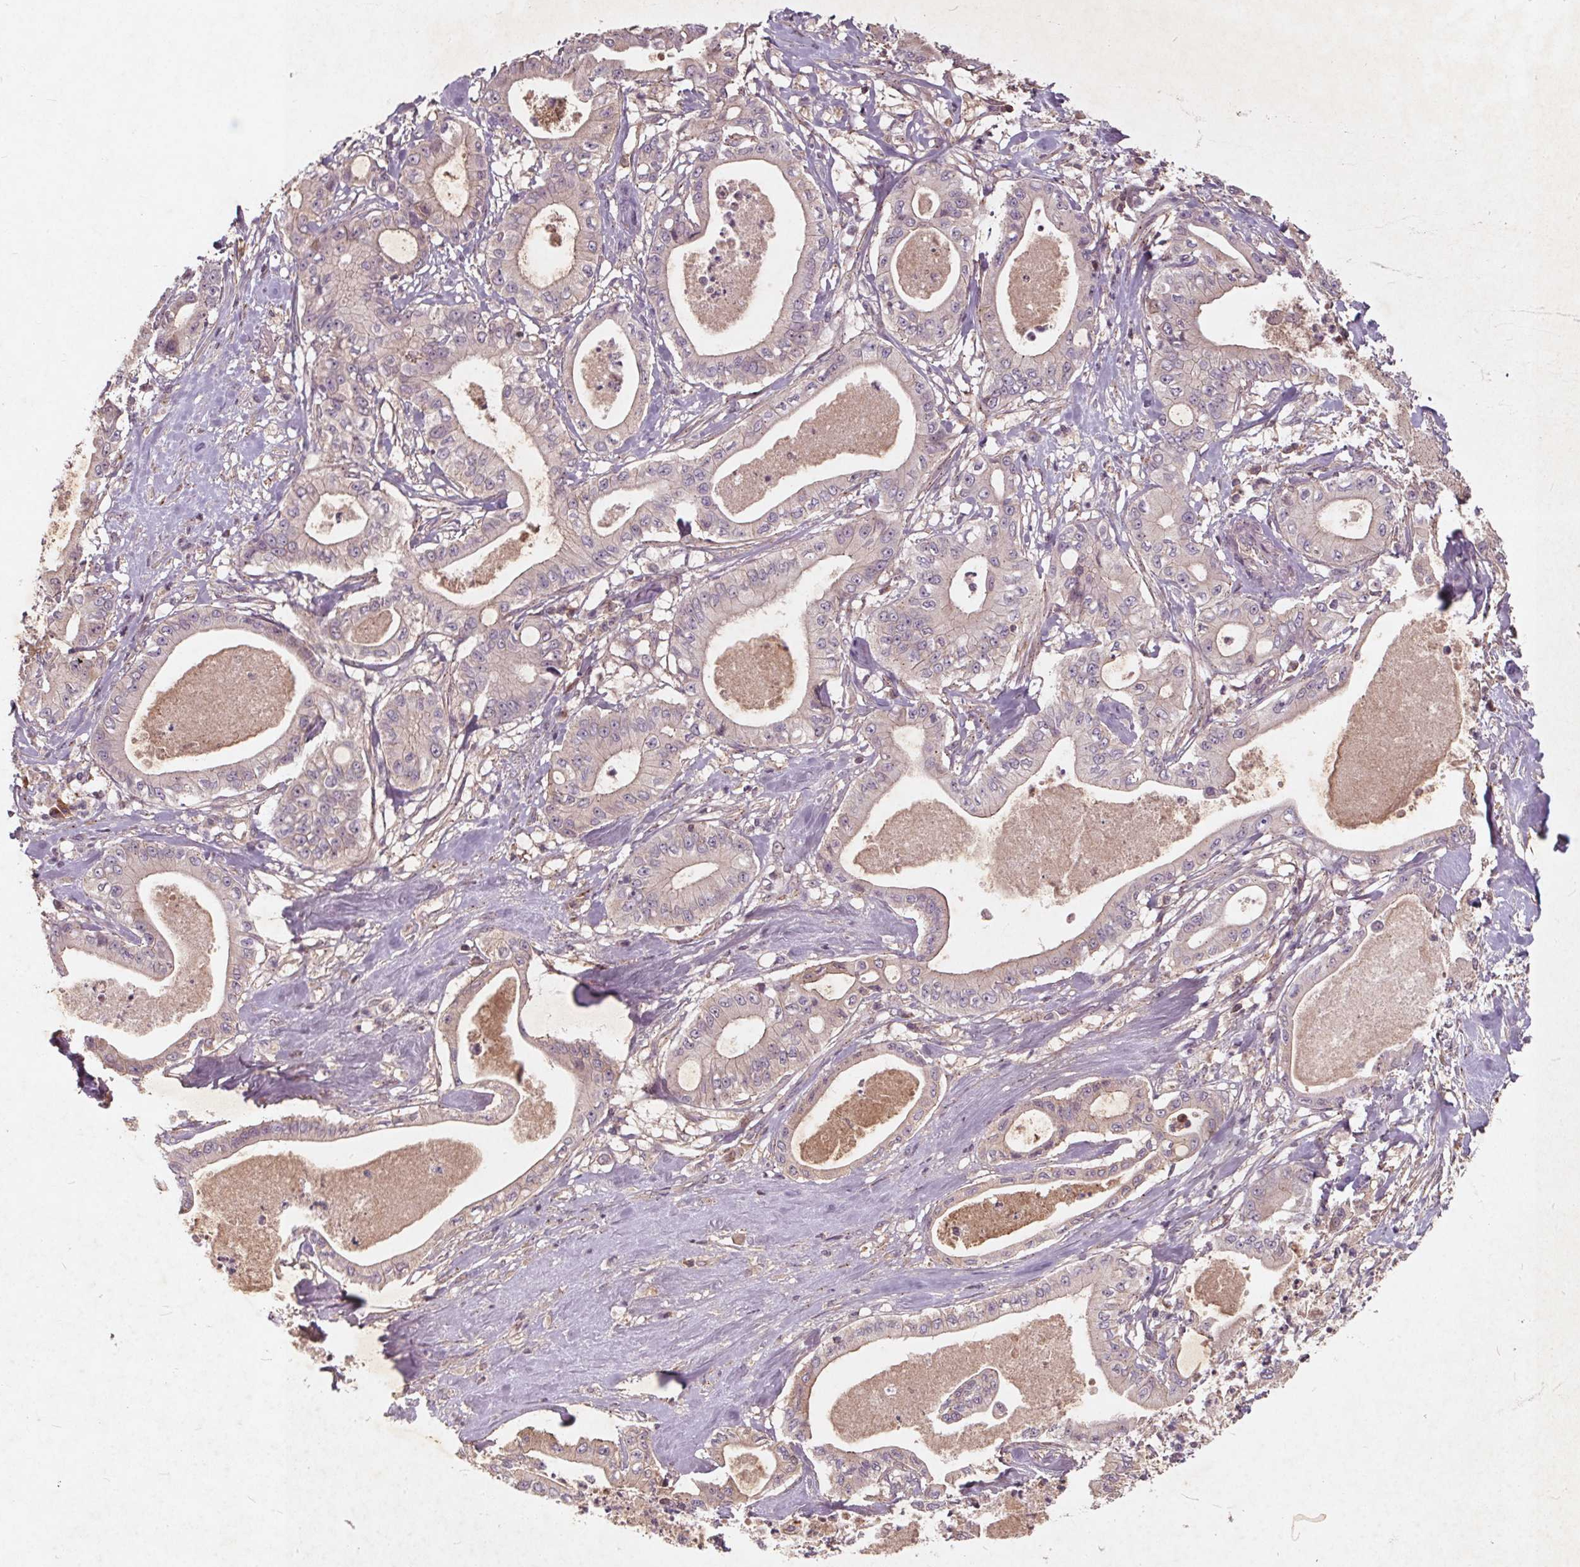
{"staining": {"intensity": "negative", "quantity": "none", "location": "none"}, "tissue": "pancreatic cancer", "cell_type": "Tumor cells", "image_type": "cancer", "snomed": [{"axis": "morphology", "description": "Adenocarcinoma, NOS"}, {"axis": "topography", "description": "Pancreas"}], "caption": "Pancreatic cancer (adenocarcinoma) was stained to show a protein in brown. There is no significant staining in tumor cells. (Brightfield microscopy of DAB immunohistochemistry at high magnification).", "gene": "CSNK1G2", "patient": {"sex": "male", "age": 71}}